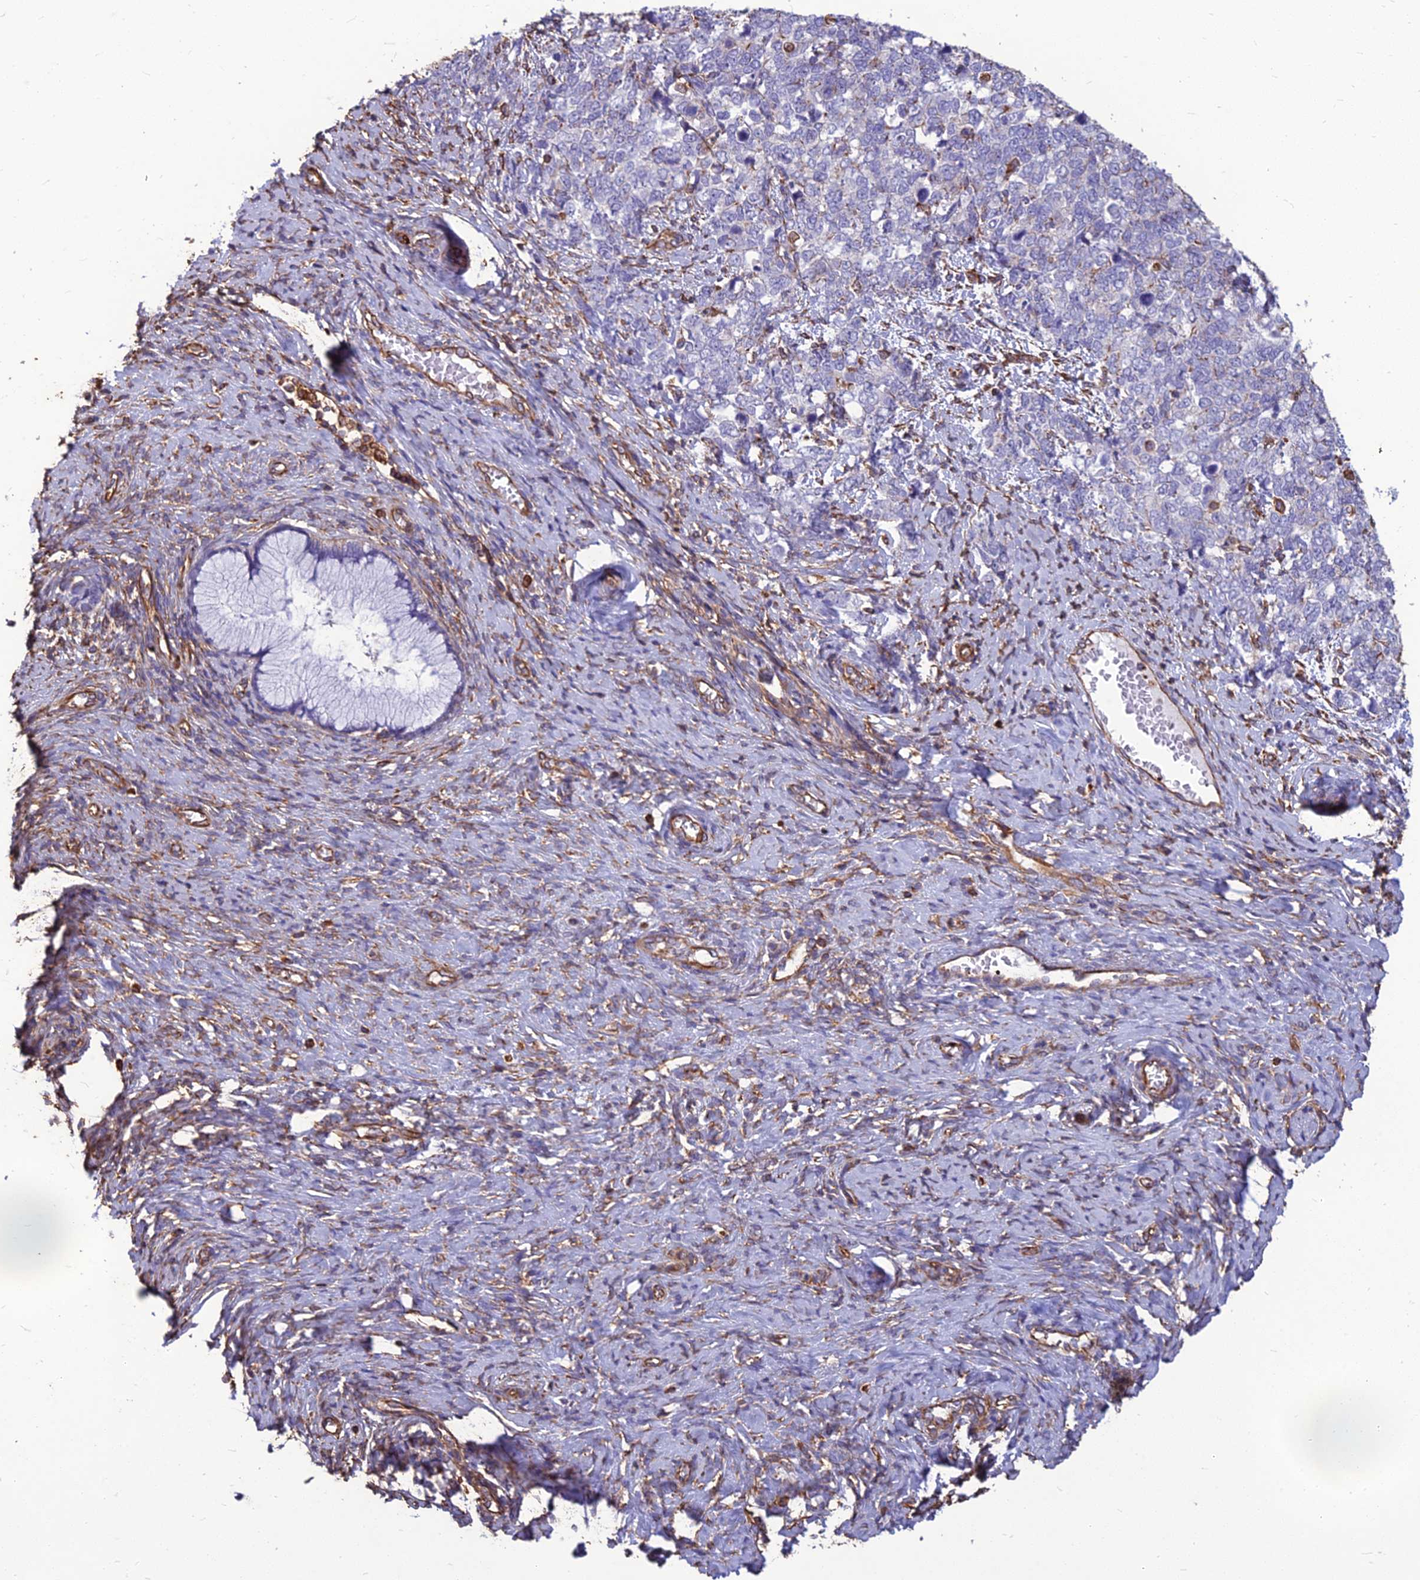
{"staining": {"intensity": "weak", "quantity": "<25%", "location": "cytoplasmic/membranous"}, "tissue": "cervical cancer", "cell_type": "Tumor cells", "image_type": "cancer", "snomed": [{"axis": "morphology", "description": "Squamous cell carcinoma, NOS"}, {"axis": "topography", "description": "Cervix"}], "caption": "The micrograph exhibits no staining of tumor cells in cervical cancer.", "gene": "PSMD11", "patient": {"sex": "female", "age": 63}}